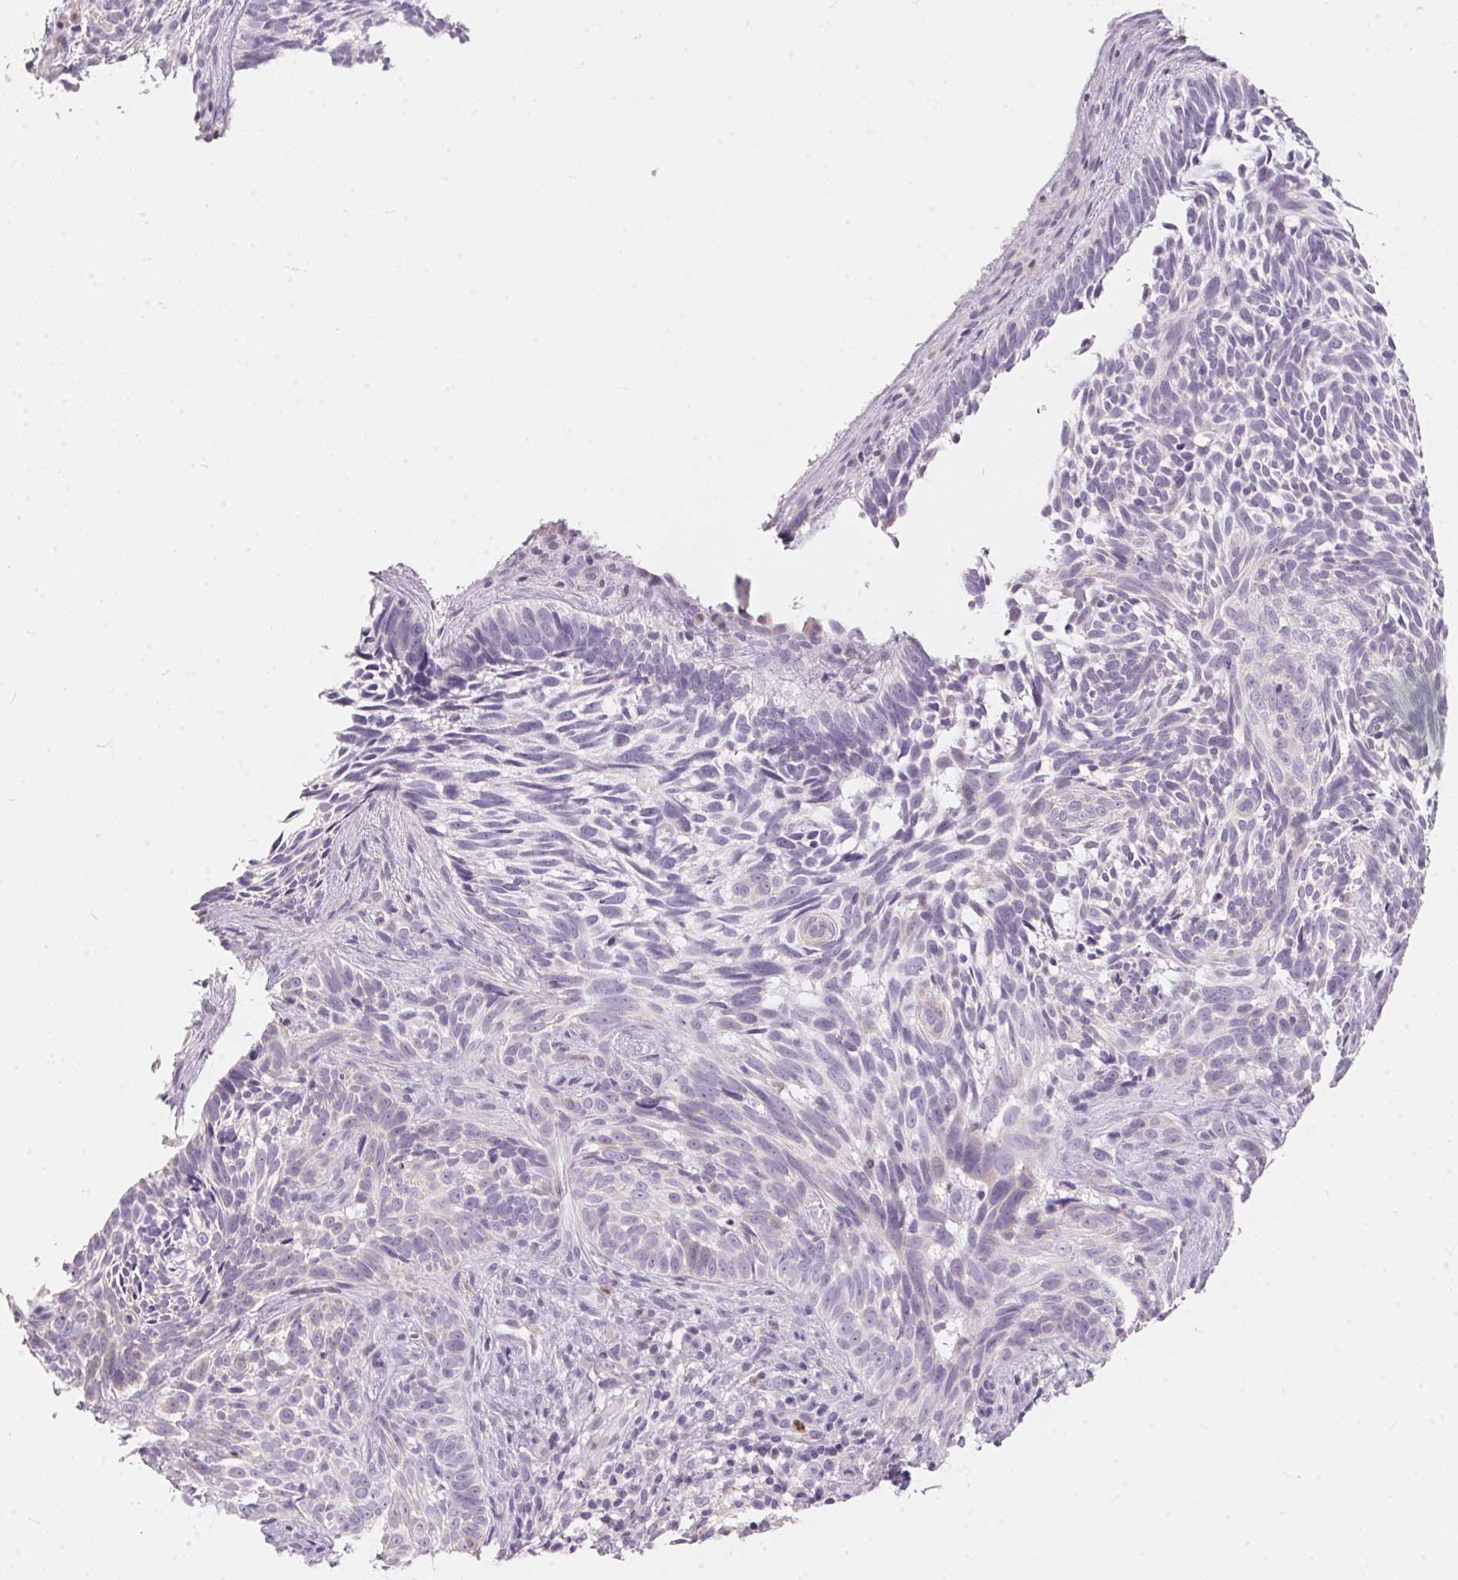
{"staining": {"intensity": "negative", "quantity": "none", "location": "none"}, "tissue": "skin cancer", "cell_type": "Tumor cells", "image_type": "cancer", "snomed": [{"axis": "morphology", "description": "Basal cell carcinoma"}, {"axis": "topography", "description": "Skin"}], "caption": "IHC micrograph of neoplastic tissue: skin basal cell carcinoma stained with DAB reveals no significant protein positivity in tumor cells.", "gene": "SERPINB1", "patient": {"sex": "male", "age": 65}}